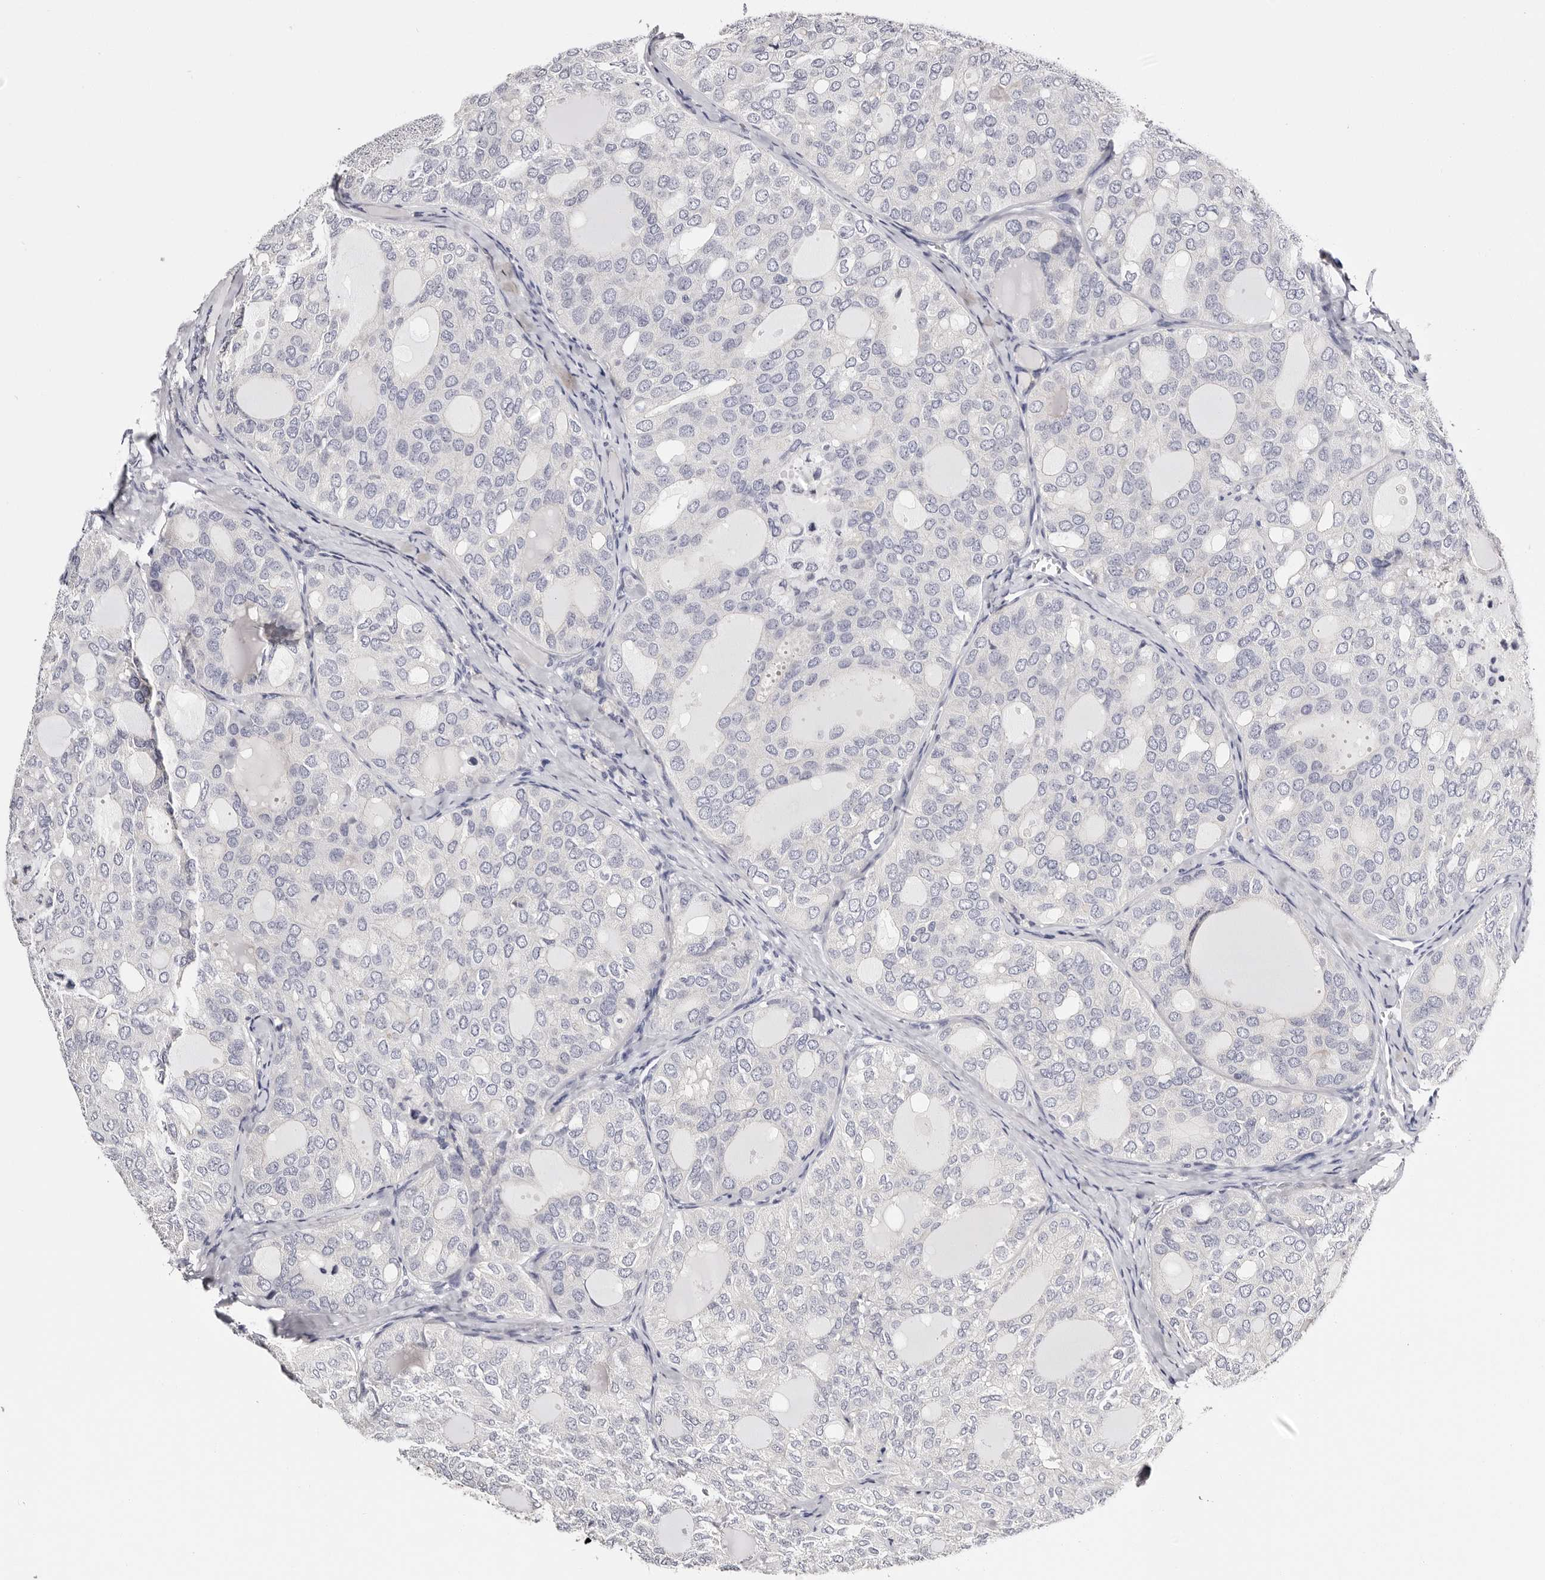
{"staining": {"intensity": "negative", "quantity": "none", "location": "none"}, "tissue": "thyroid cancer", "cell_type": "Tumor cells", "image_type": "cancer", "snomed": [{"axis": "morphology", "description": "Follicular adenoma carcinoma, NOS"}, {"axis": "topography", "description": "Thyroid gland"}], "caption": "This is an immunohistochemistry micrograph of thyroid cancer (follicular adenoma carcinoma). There is no positivity in tumor cells.", "gene": "ROM1", "patient": {"sex": "male", "age": 75}}